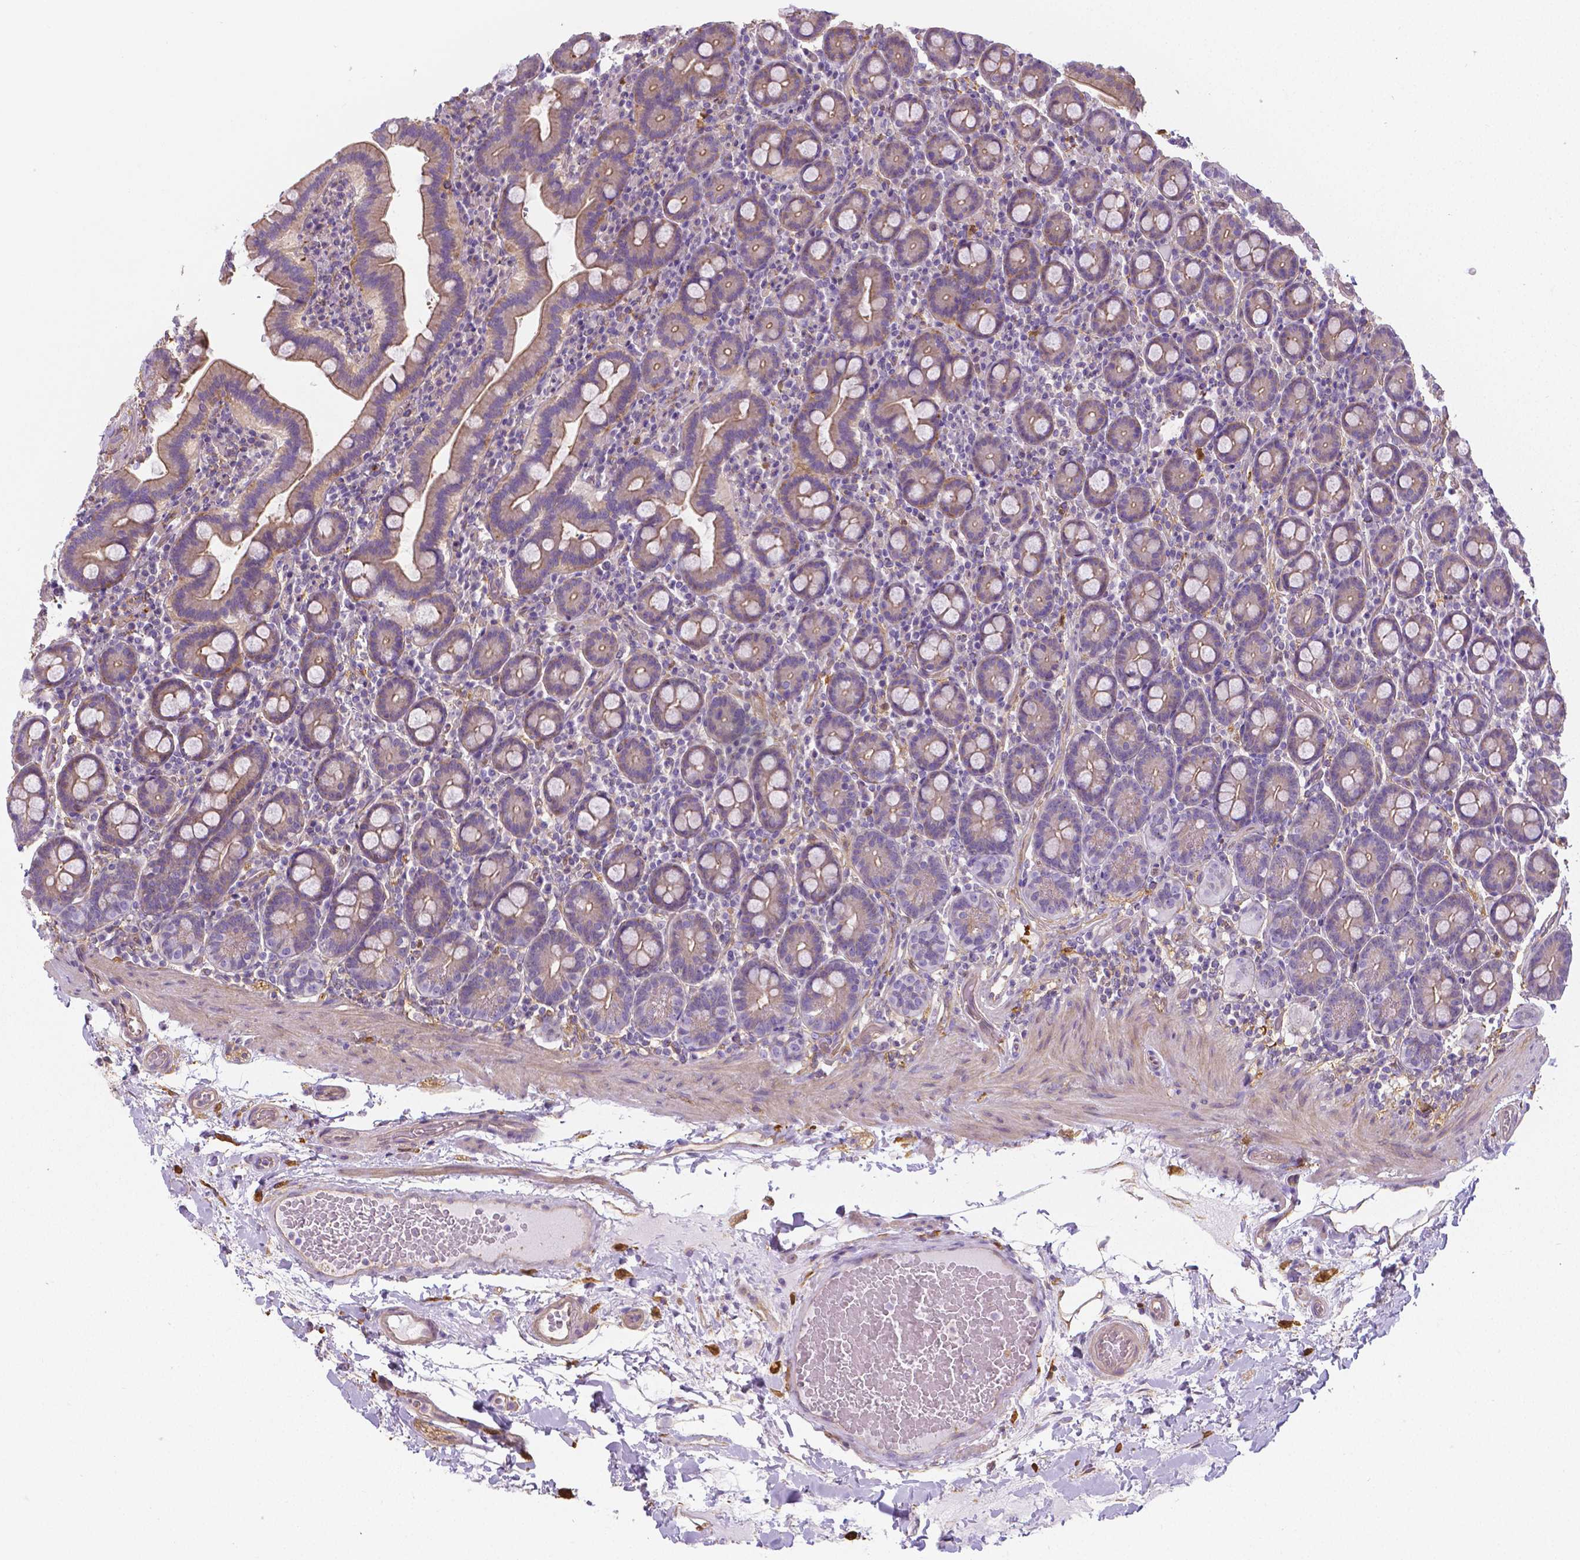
{"staining": {"intensity": "weak", "quantity": ">75%", "location": "cytoplasmic/membranous"}, "tissue": "small intestine", "cell_type": "Glandular cells", "image_type": "normal", "snomed": [{"axis": "morphology", "description": "Normal tissue, NOS"}, {"axis": "topography", "description": "Small intestine"}], "caption": "This photomicrograph shows IHC staining of benign small intestine, with low weak cytoplasmic/membranous positivity in about >75% of glandular cells.", "gene": "CRMP1", "patient": {"sex": "male", "age": 26}}